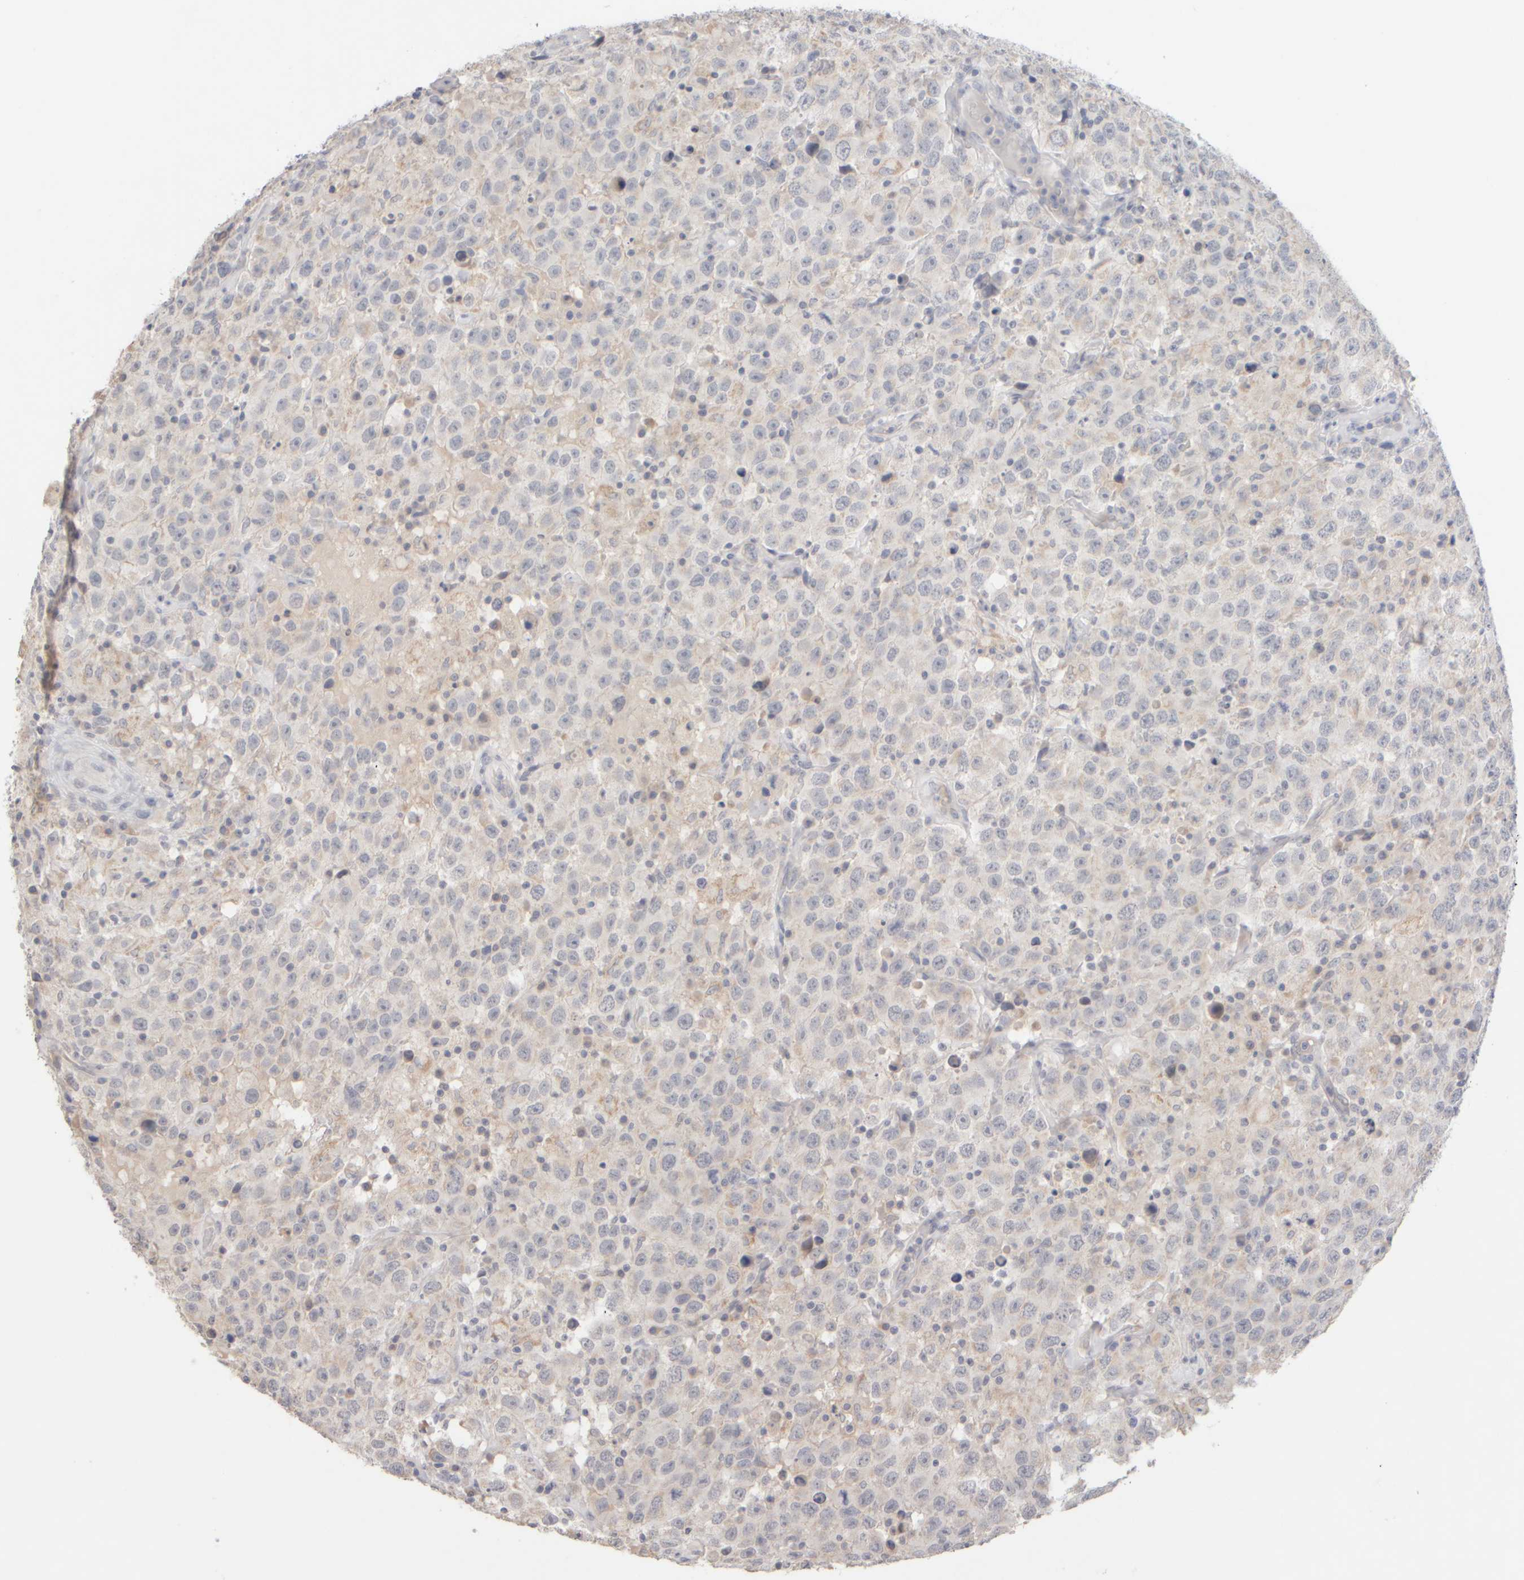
{"staining": {"intensity": "weak", "quantity": "<25%", "location": "cytoplasmic/membranous"}, "tissue": "testis cancer", "cell_type": "Tumor cells", "image_type": "cancer", "snomed": [{"axis": "morphology", "description": "Seminoma, NOS"}, {"axis": "topography", "description": "Testis"}], "caption": "This is an IHC photomicrograph of human testis seminoma. There is no positivity in tumor cells.", "gene": "ZNF112", "patient": {"sex": "male", "age": 41}}